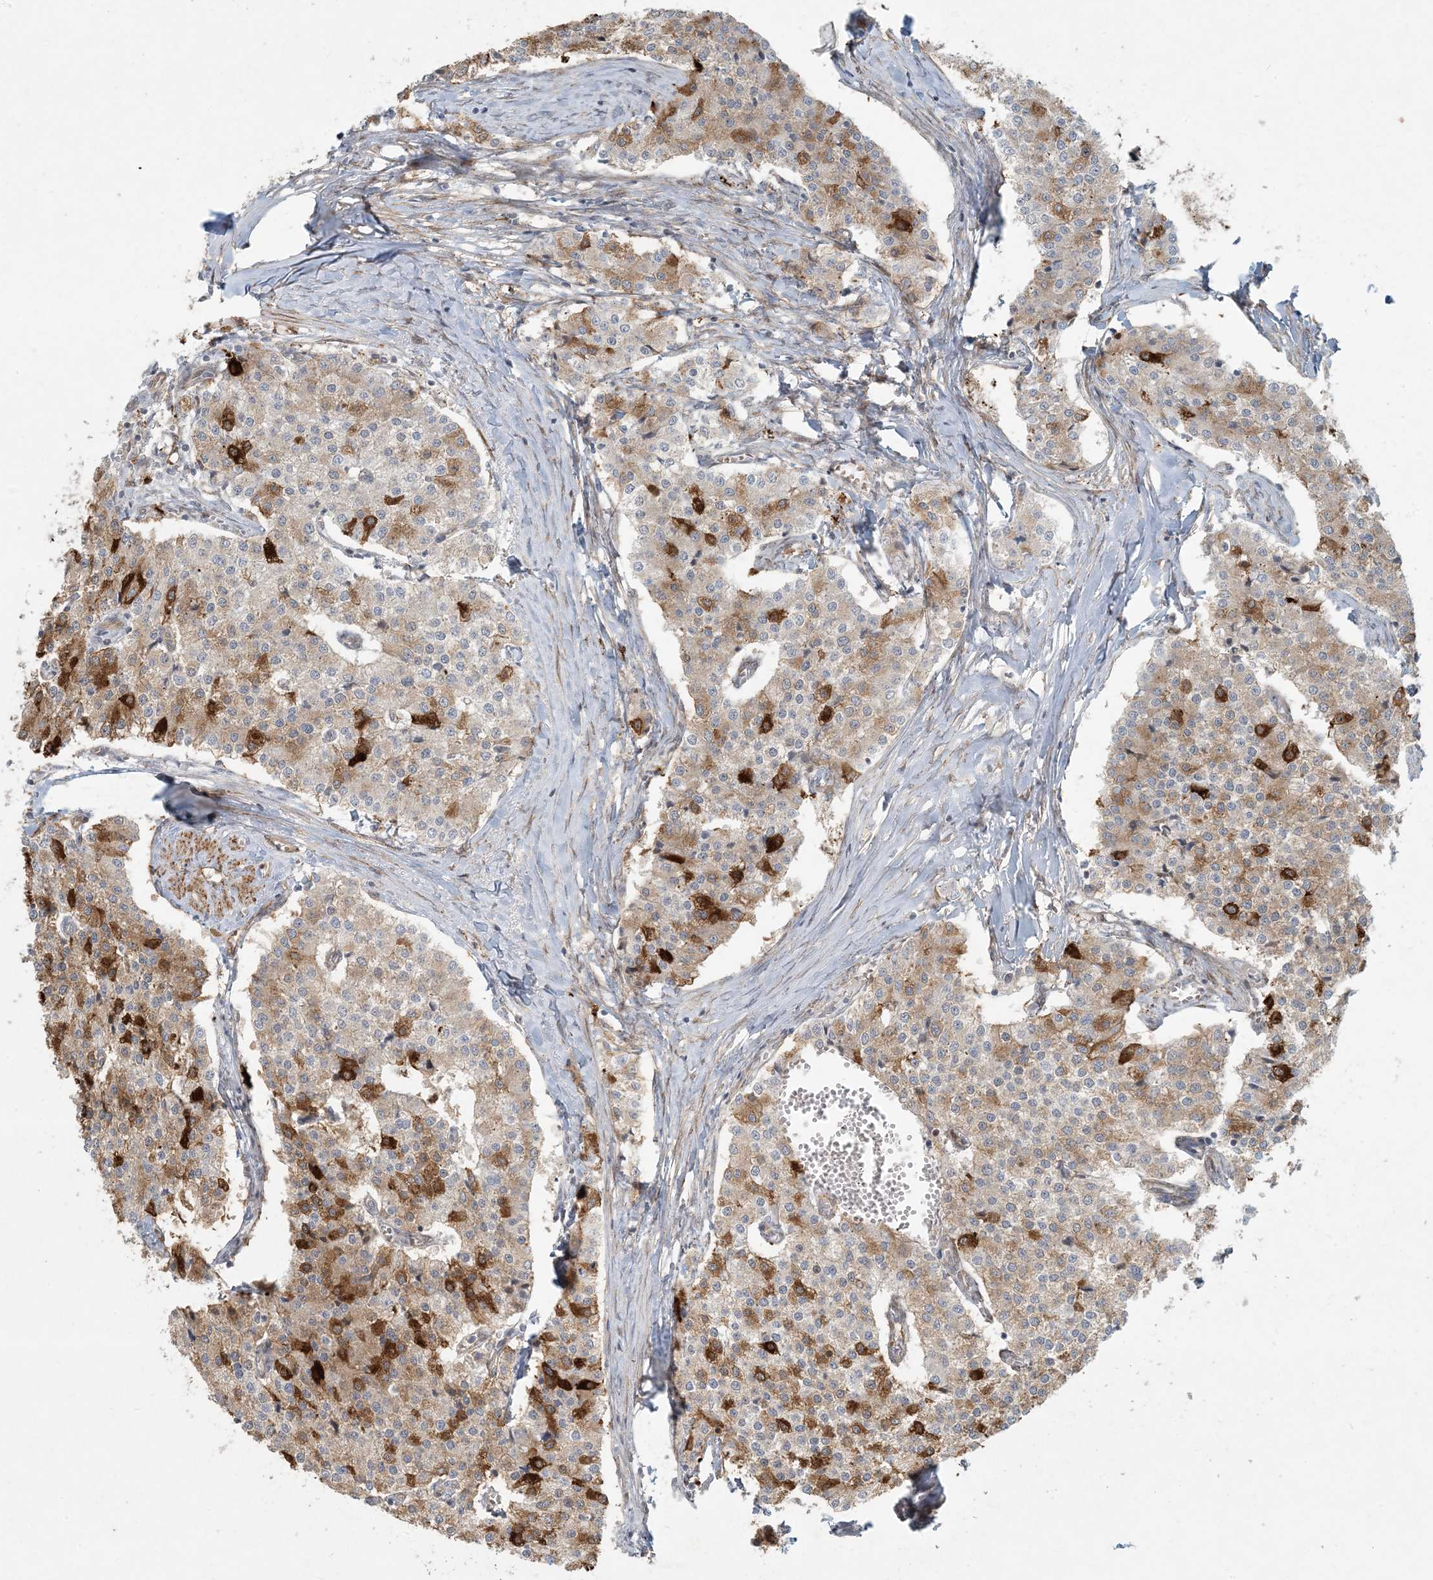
{"staining": {"intensity": "strong", "quantity": "25%-75%", "location": "cytoplasmic/membranous"}, "tissue": "carcinoid", "cell_type": "Tumor cells", "image_type": "cancer", "snomed": [{"axis": "morphology", "description": "Carcinoid, malignant, NOS"}, {"axis": "topography", "description": "Colon"}], "caption": "A brown stain highlights strong cytoplasmic/membranous staining of a protein in carcinoid tumor cells.", "gene": "BCORL1", "patient": {"sex": "female", "age": 52}}